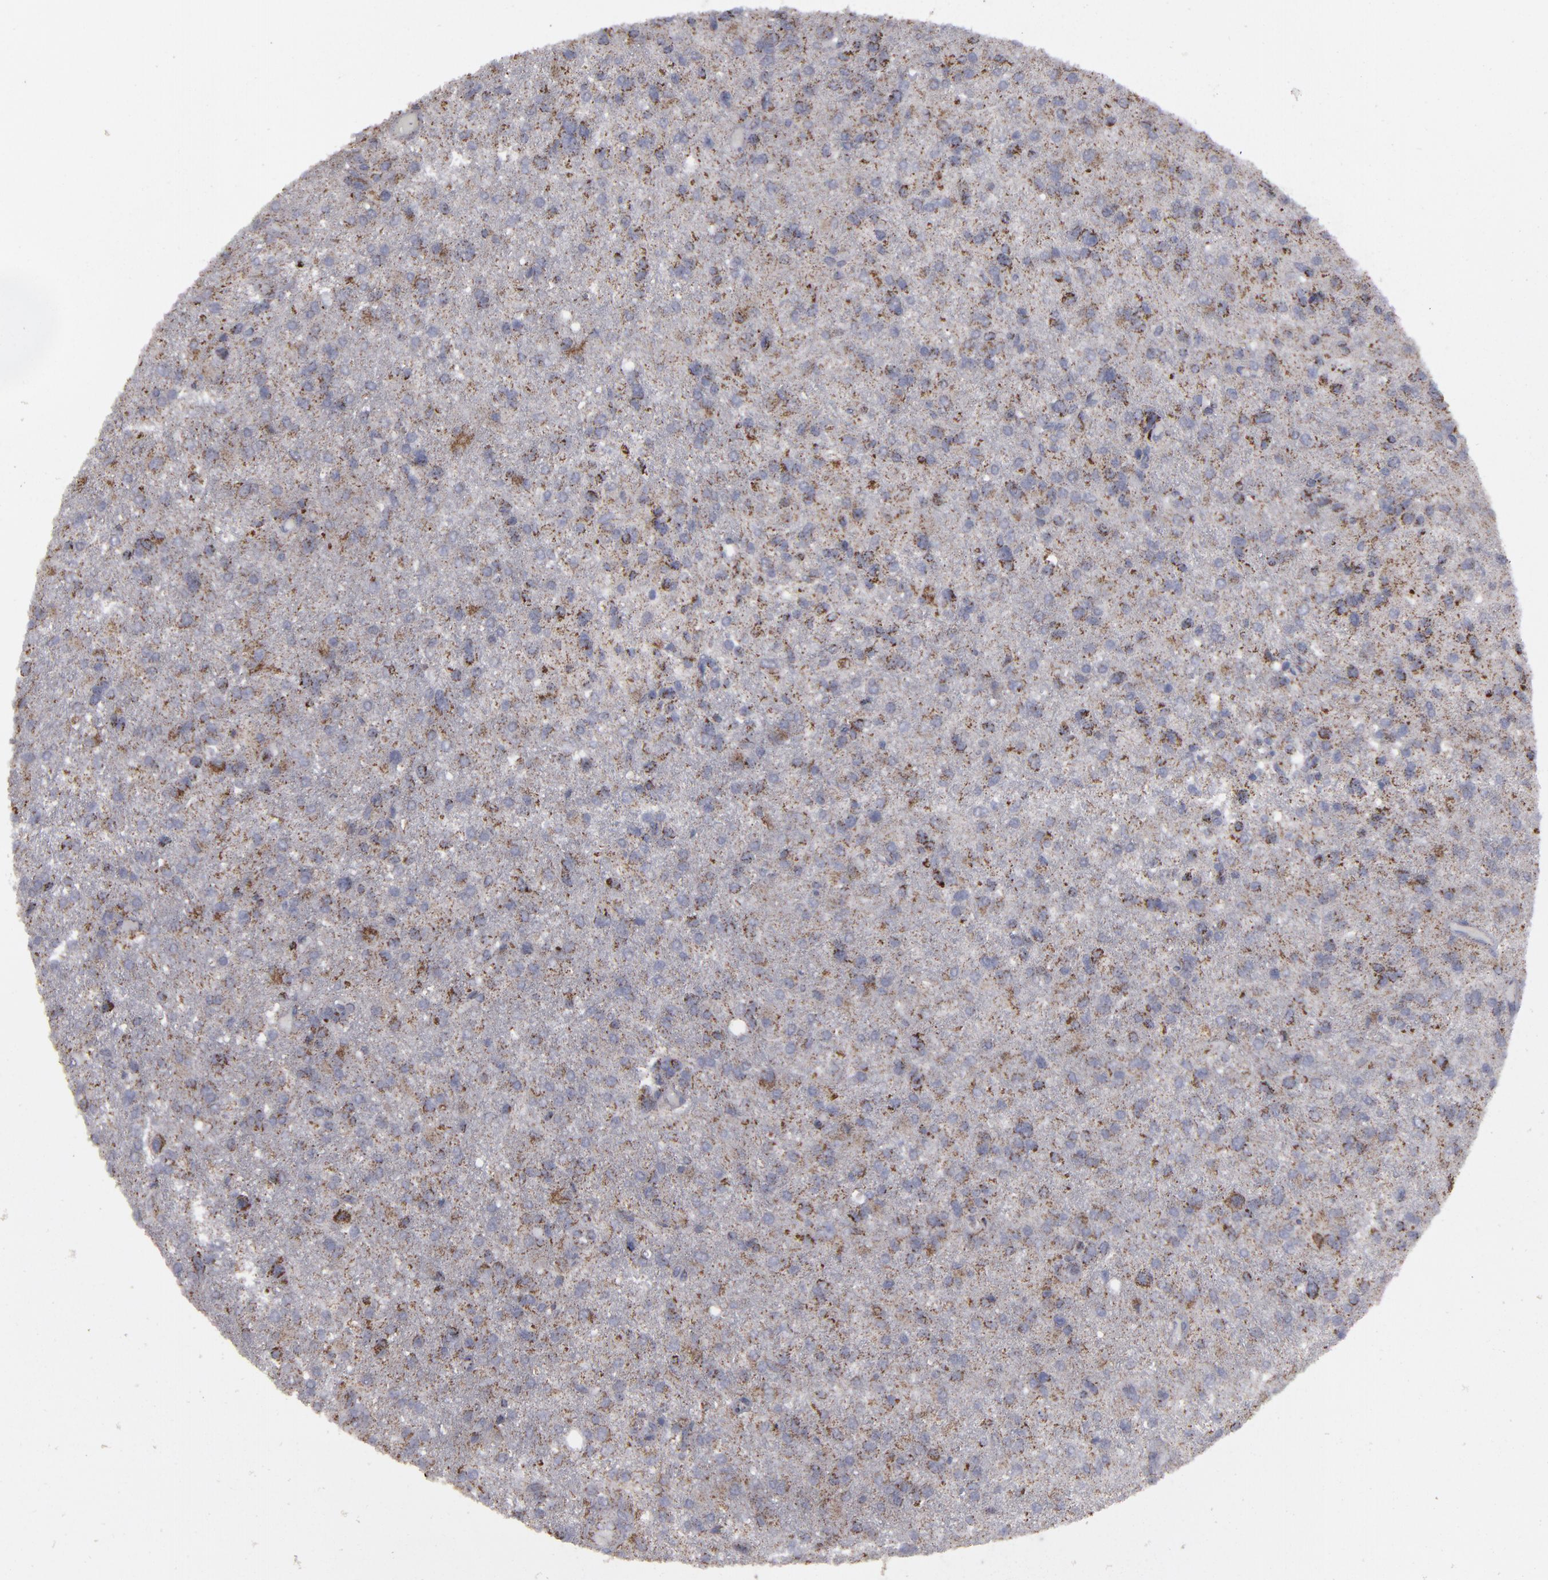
{"staining": {"intensity": "strong", "quantity": "25%-75%", "location": "cytoplasmic/membranous"}, "tissue": "glioma", "cell_type": "Tumor cells", "image_type": "cancer", "snomed": [{"axis": "morphology", "description": "Glioma, malignant, High grade"}, {"axis": "topography", "description": "Cerebral cortex"}], "caption": "Tumor cells exhibit high levels of strong cytoplasmic/membranous positivity in approximately 25%-75% of cells in glioma. The staining was performed using DAB (3,3'-diaminobenzidine) to visualize the protein expression in brown, while the nuclei were stained in blue with hematoxylin (Magnification: 20x).", "gene": "MYOM2", "patient": {"sex": "male", "age": 76}}